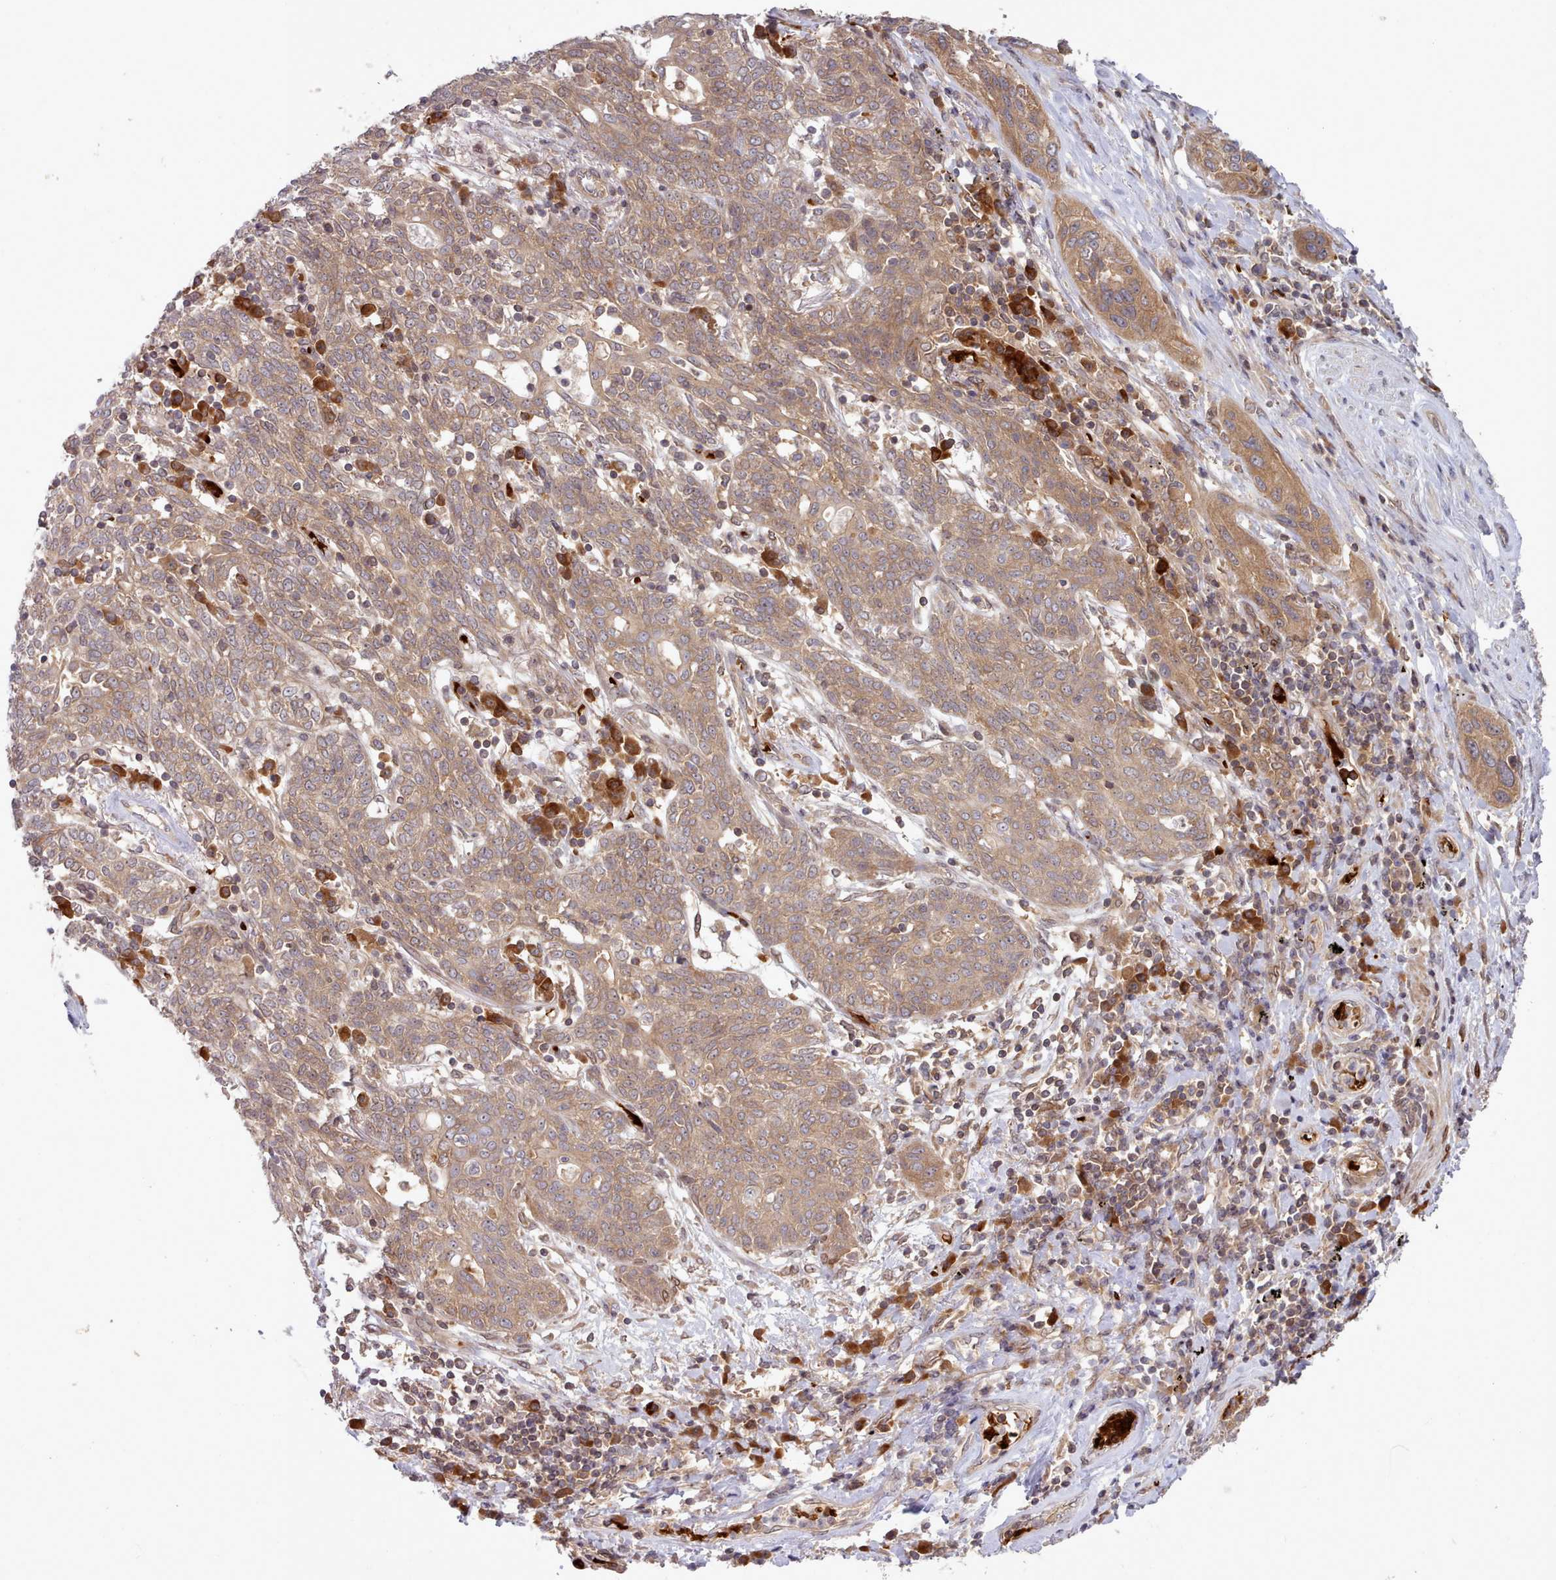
{"staining": {"intensity": "weak", "quantity": ">75%", "location": "cytoplasmic/membranous"}, "tissue": "lung cancer", "cell_type": "Tumor cells", "image_type": "cancer", "snomed": [{"axis": "morphology", "description": "Squamous cell carcinoma, NOS"}, {"axis": "topography", "description": "Lung"}], "caption": "Brown immunohistochemical staining in squamous cell carcinoma (lung) demonstrates weak cytoplasmic/membranous staining in about >75% of tumor cells.", "gene": "UBE2G1", "patient": {"sex": "female", "age": 70}}